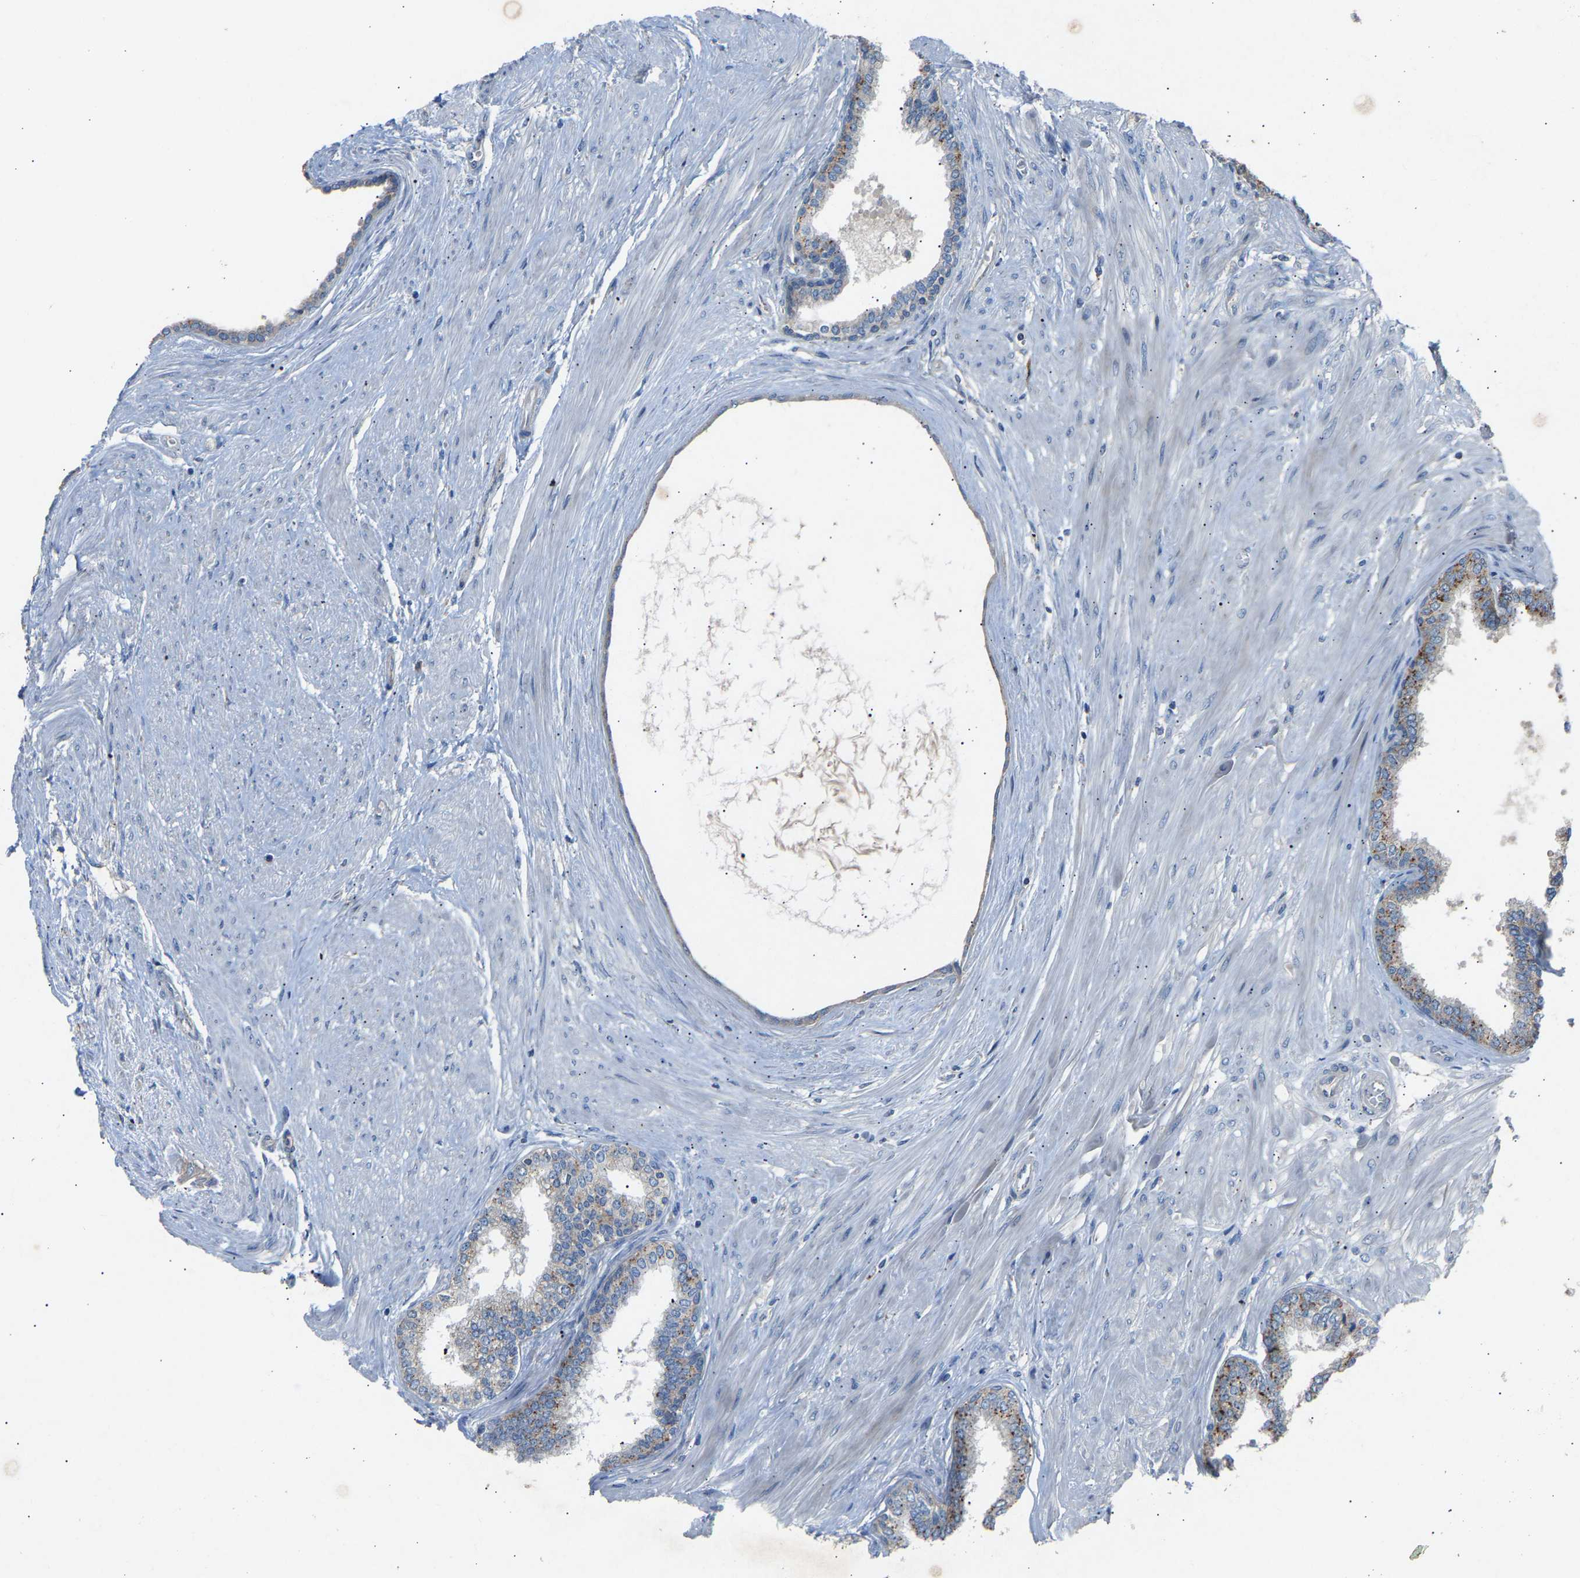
{"staining": {"intensity": "weak", "quantity": "<25%", "location": "cytoplasmic/membranous"}, "tissue": "prostate cancer", "cell_type": "Tumor cells", "image_type": "cancer", "snomed": [{"axis": "morphology", "description": "Adenocarcinoma, Low grade"}, {"axis": "topography", "description": "Prostate"}], "caption": "High magnification brightfield microscopy of low-grade adenocarcinoma (prostate) stained with DAB (brown) and counterstained with hematoxylin (blue): tumor cells show no significant positivity. (DAB (3,3'-diaminobenzidine) IHC with hematoxylin counter stain).", "gene": "RGP1", "patient": {"sex": "male", "age": 52}}